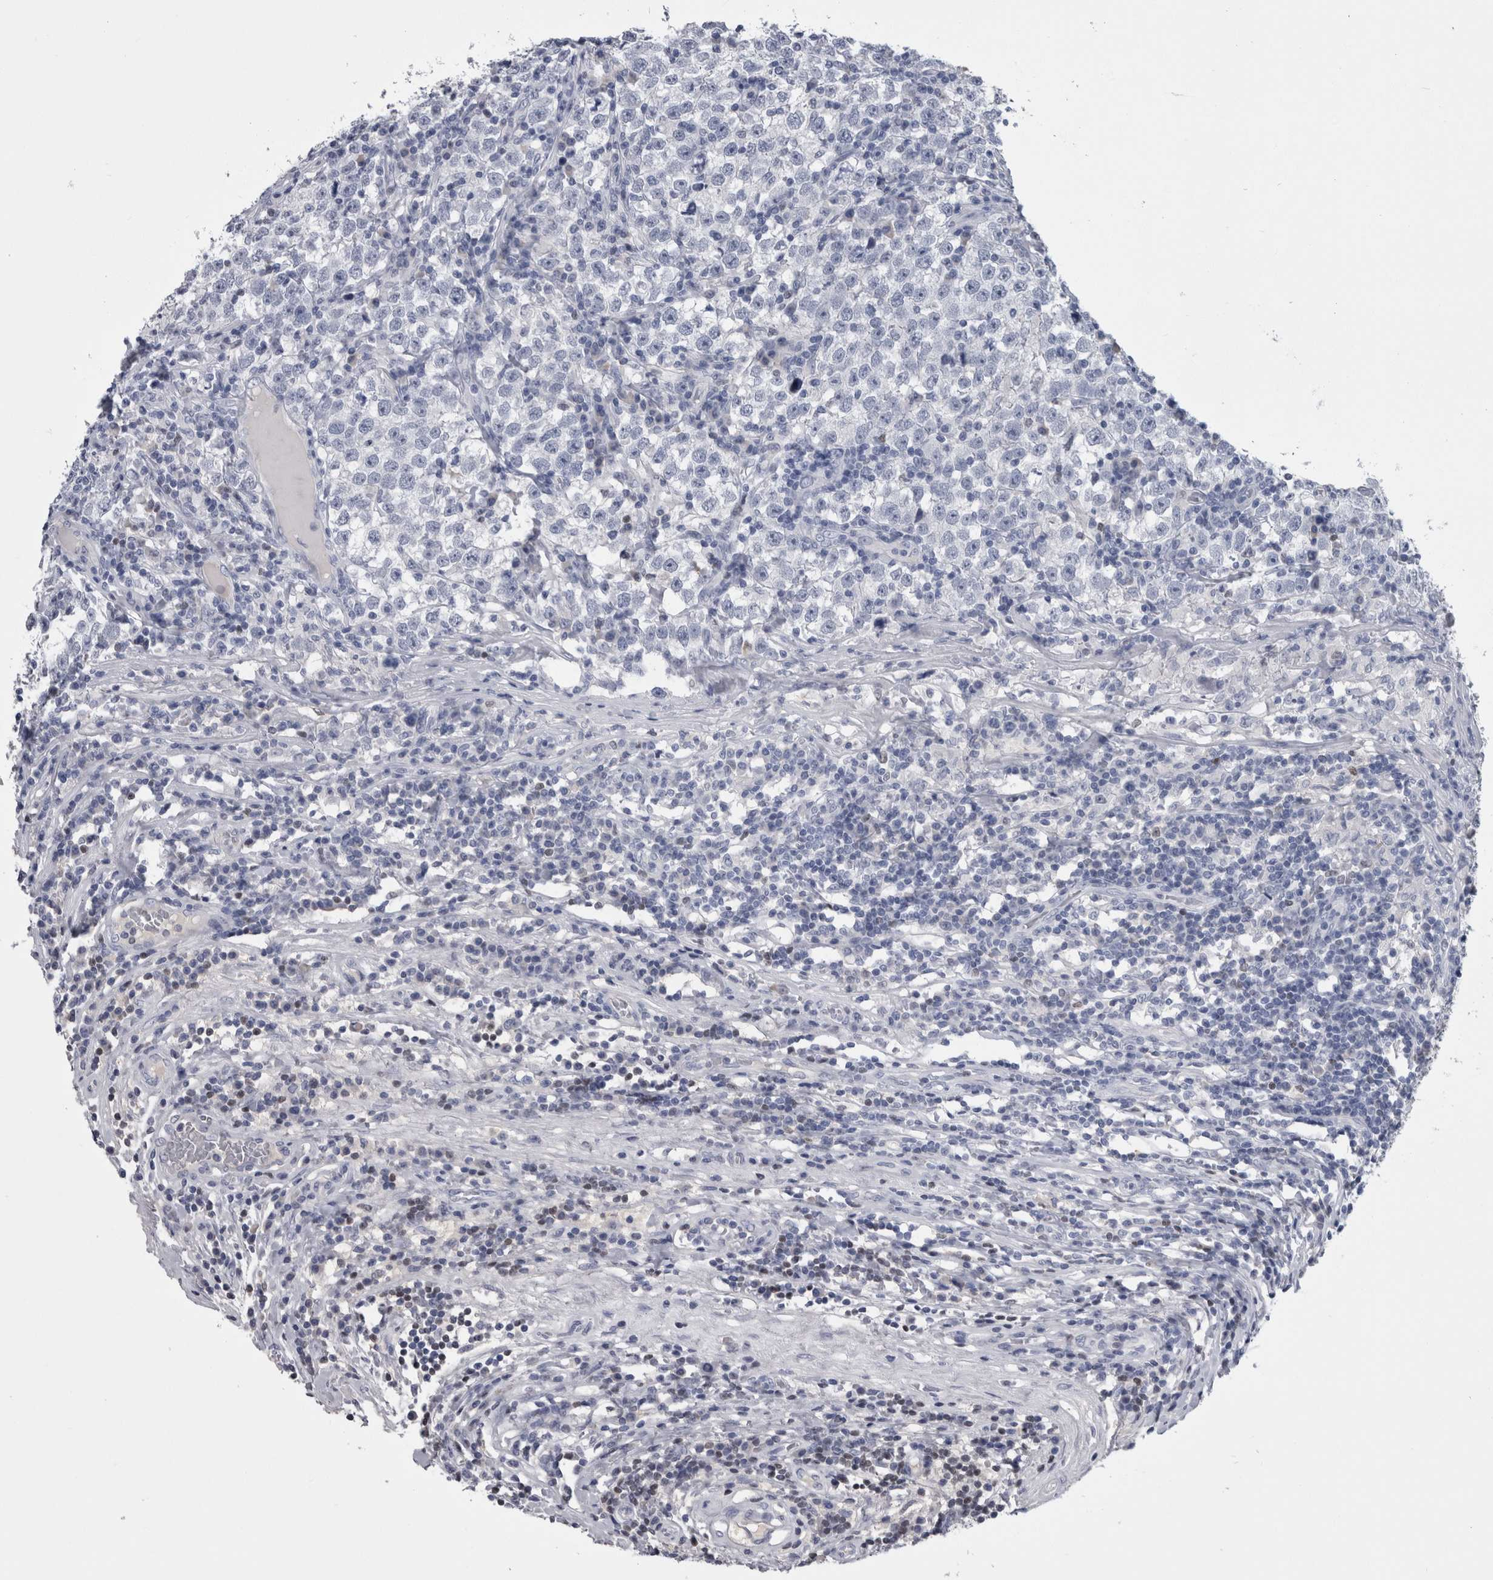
{"staining": {"intensity": "negative", "quantity": "none", "location": "none"}, "tissue": "testis cancer", "cell_type": "Tumor cells", "image_type": "cancer", "snomed": [{"axis": "morphology", "description": "Seminoma, NOS"}, {"axis": "topography", "description": "Testis"}], "caption": "DAB immunohistochemical staining of human seminoma (testis) displays no significant staining in tumor cells.", "gene": "PAX5", "patient": {"sex": "male", "age": 43}}